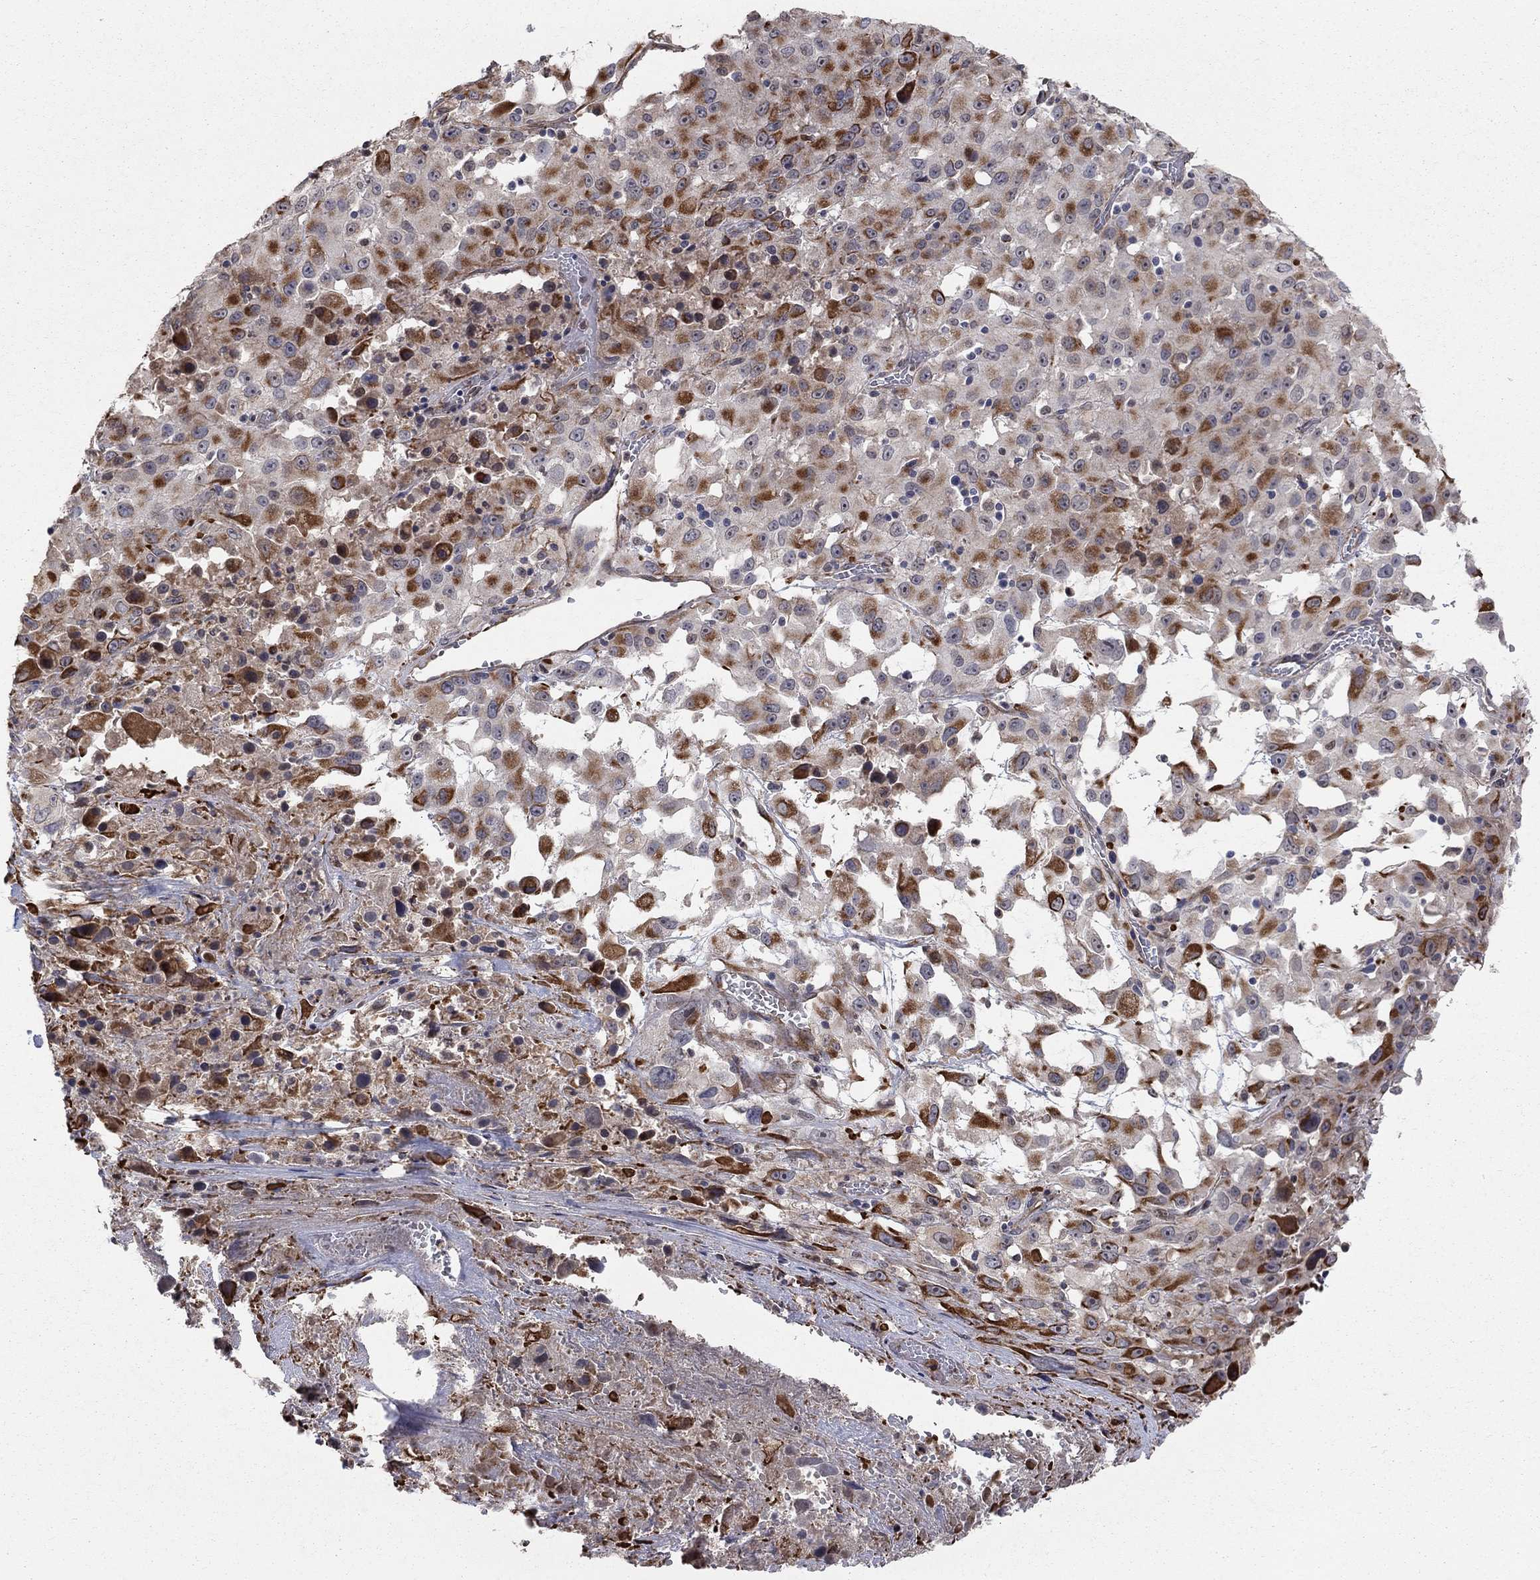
{"staining": {"intensity": "strong", "quantity": "25%-75%", "location": "cytoplasmic/membranous"}, "tissue": "melanoma", "cell_type": "Tumor cells", "image_type": "cancer", "snomed": [{"axis": "morphology", "description": "Malignant melanoma, Metastatic site"}, {"axis": "topography", "description": "Lymph node"}], "caption": "This image reveals immunohistochemistry (IHC) staining of human malignant melanoma (metastatic site), with high strong cytoplasmic/membranous staining in approximately 25%-75% of tumor cells.", "gene": "MSRA", "patient": {"sex": "male", "age": 50}}